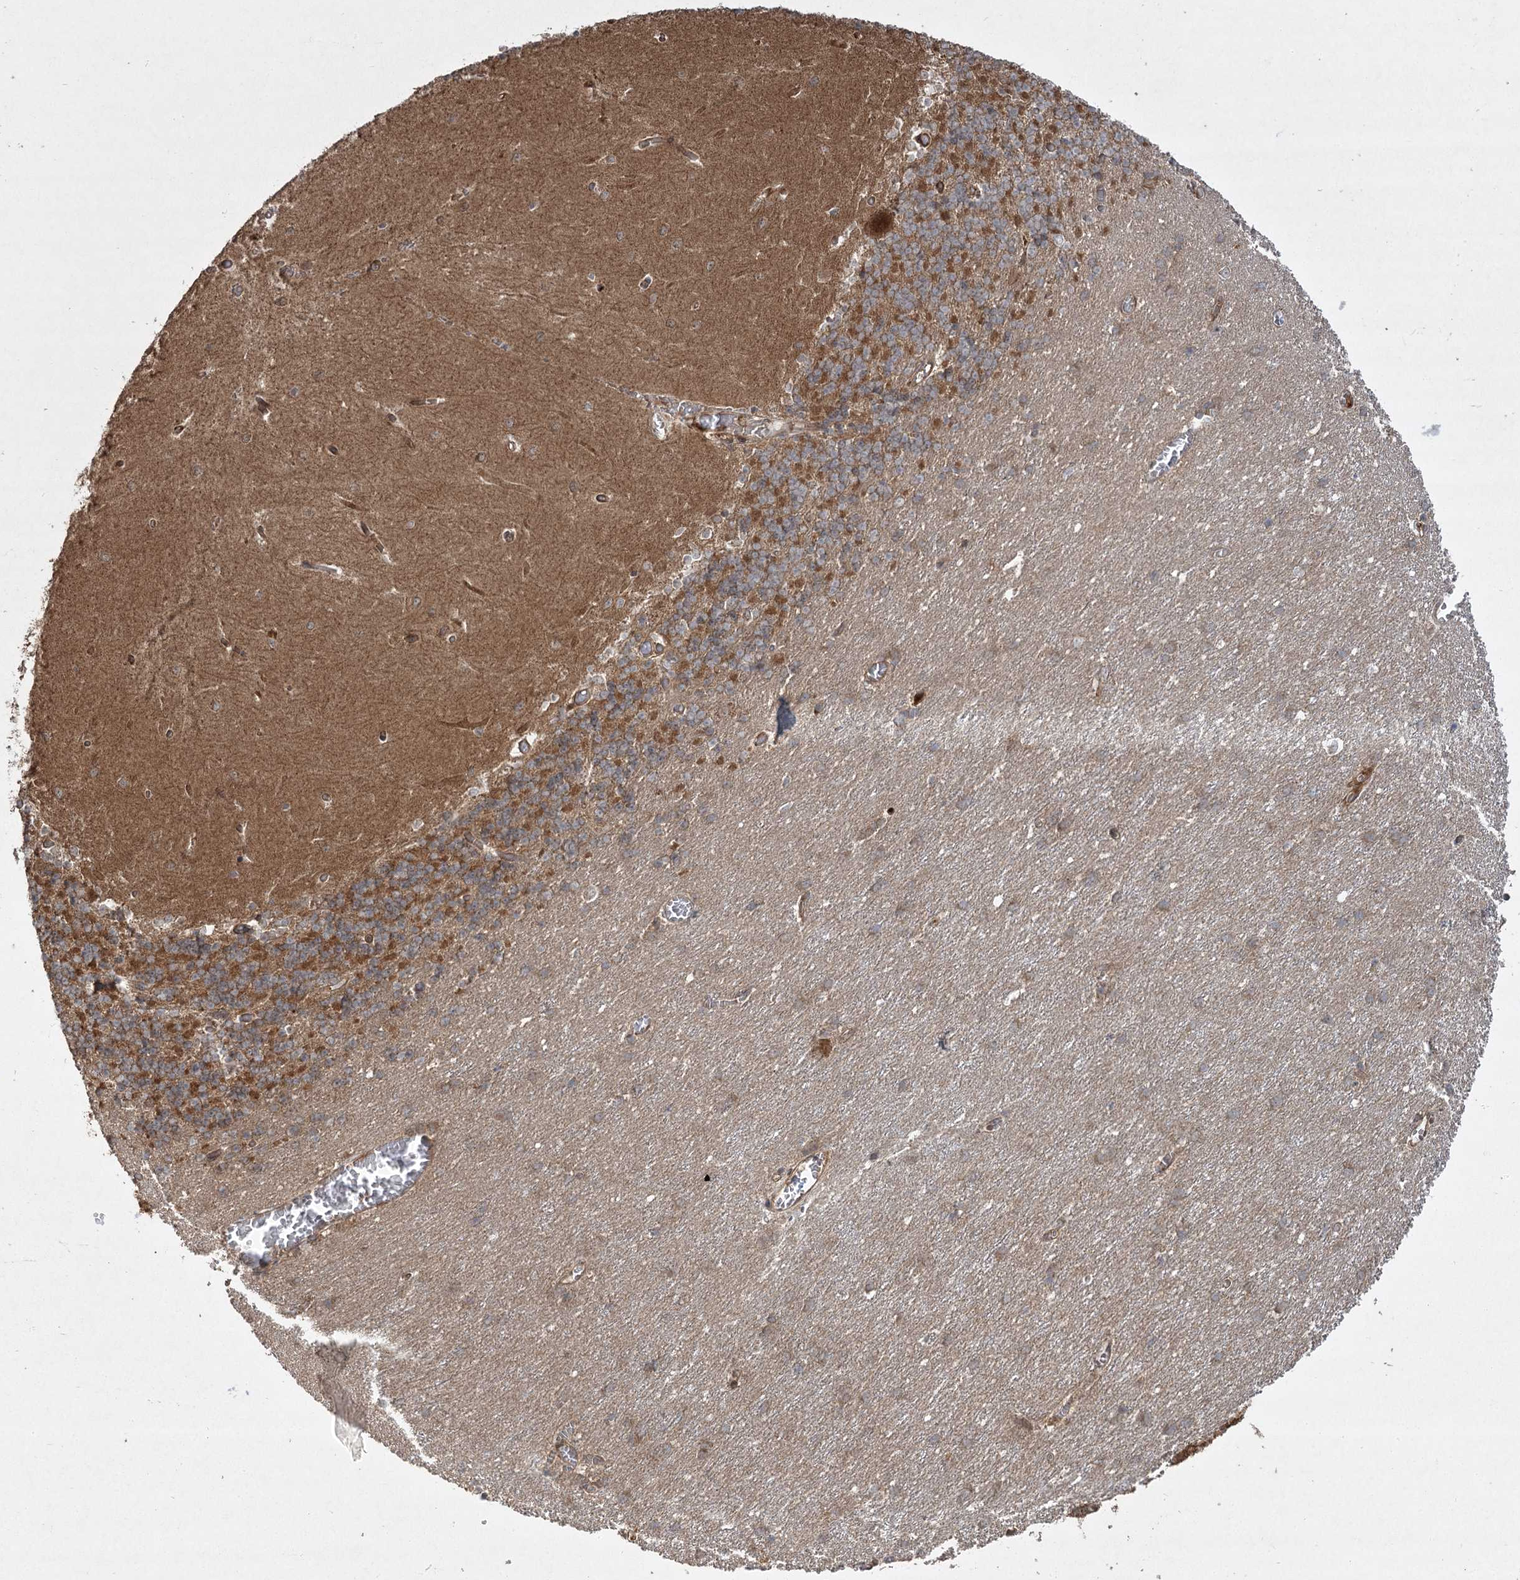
{"staining": {"intensity": "strong", "quantity": "25%-75%", "location": "cytoplasmic/membranous"}, "tissue": "cerebellum", "cell_type": "Cells in granular layer", "image_type": "normal", "snomed": [{"axis": "morphology", "description": "Normal tissue, NOS"}, {"axis": "topography", "description": "Cerebellum"}], "caption": "Strong cytoplasmic/membranous positivity is identified in about 25%-75% of cells in granular layer in benign cerebellum.", "gene": "CPLANE1", "patient": {"sex": "male", "age": 37}}